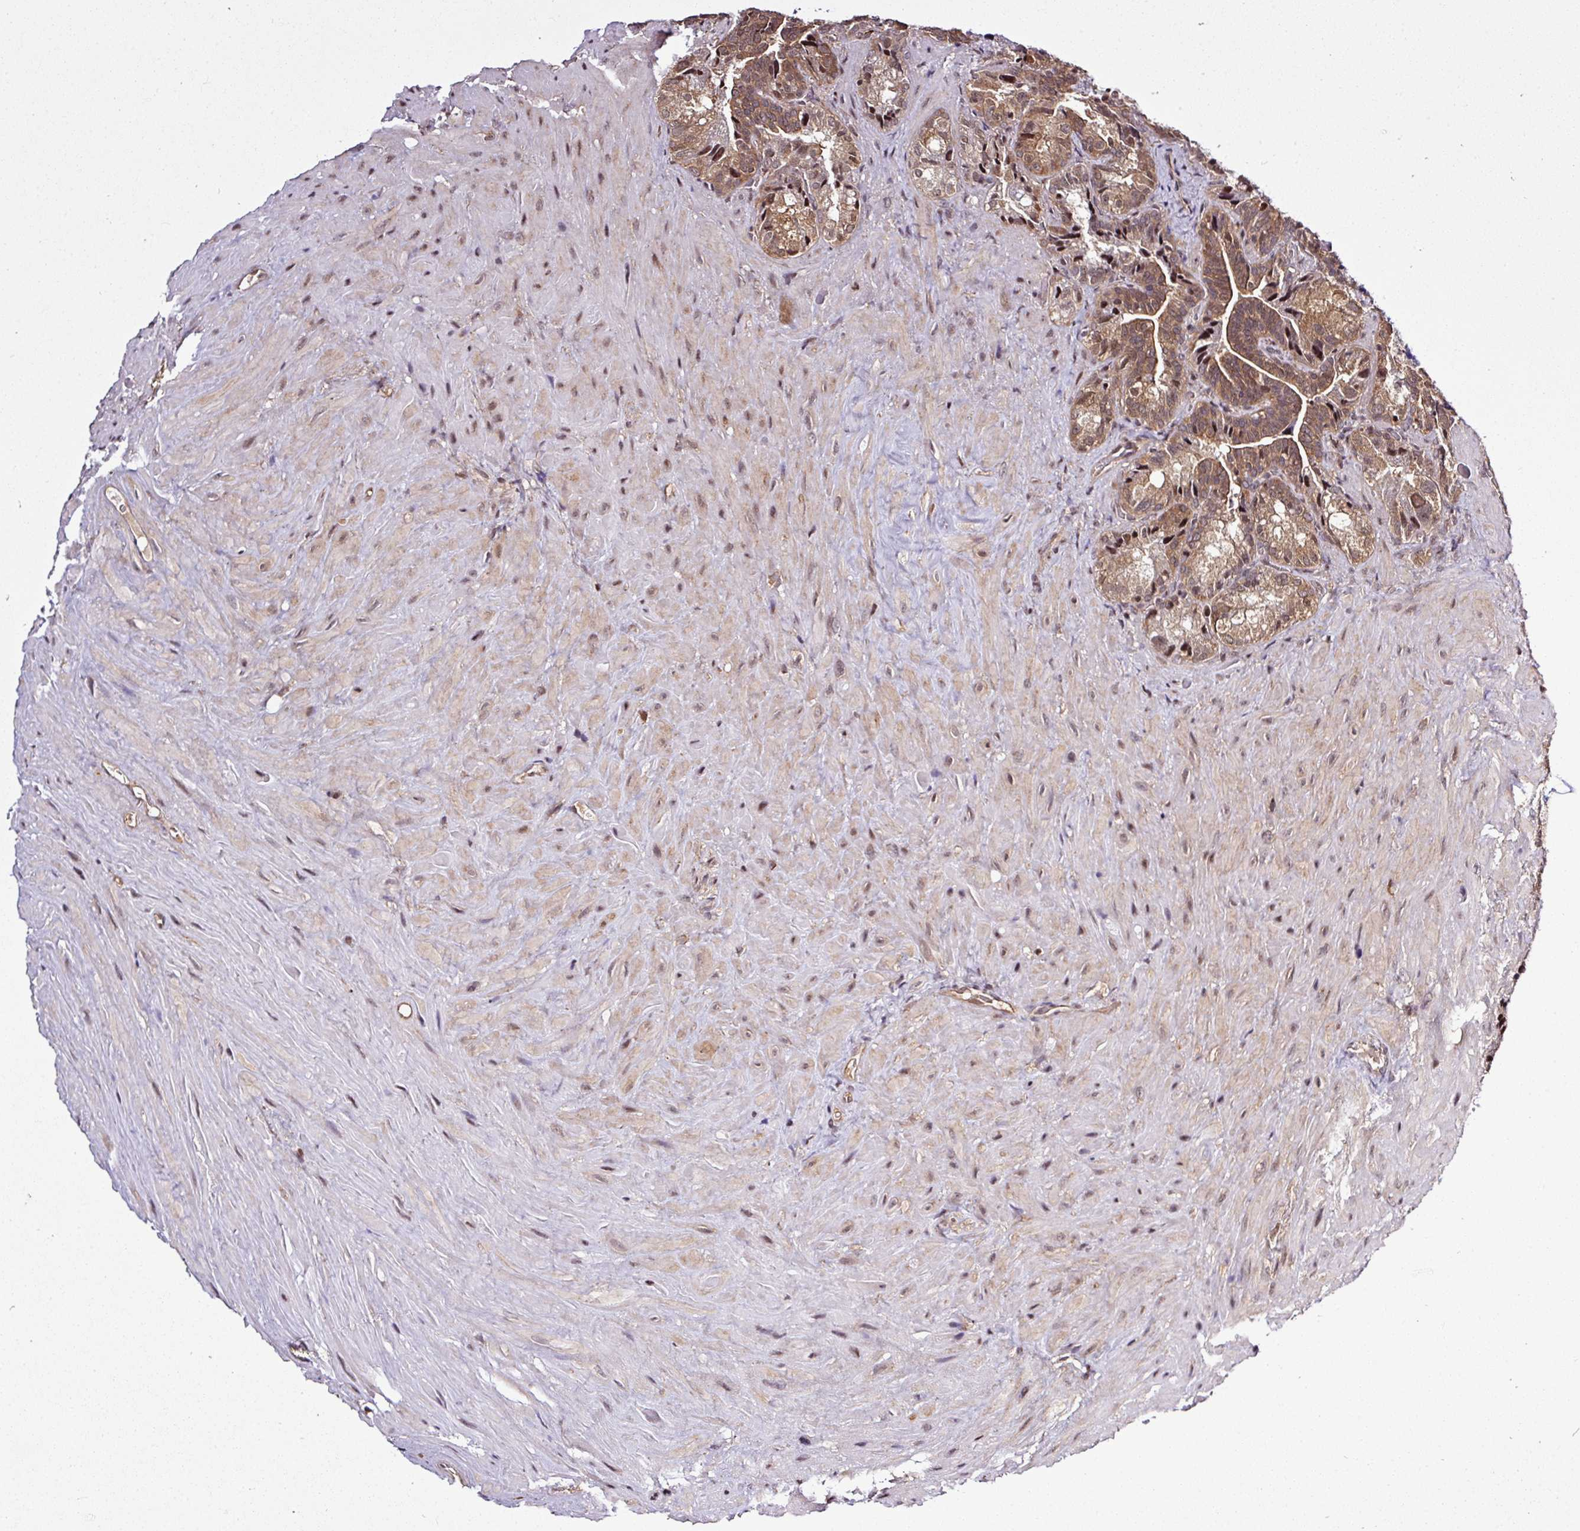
{"staining": {"intensity": "moderate", "quantity": ">75%", "location": "cytoplasmic/membranous,nuclear"}, "tissue": "seminal vesicle", "cell_type": "Glandular cells", "image_type": "normal", "snomed": [{"axis": "morphology", "description": "Normal tissue, NOS"}, {"axis": "topography", "description": "Seminal veicle"}], "caption": "Immunohistochemistry (DAB (3,3'-diaminobenzidine)) staining of benign human seminal vesicle displays moderate cytoplasmic/membranous,nuclear protein expression in approximately >75% of glandular cells.", "gene": "ITPKC", "patient": {"sex": "male", "age": 68}}